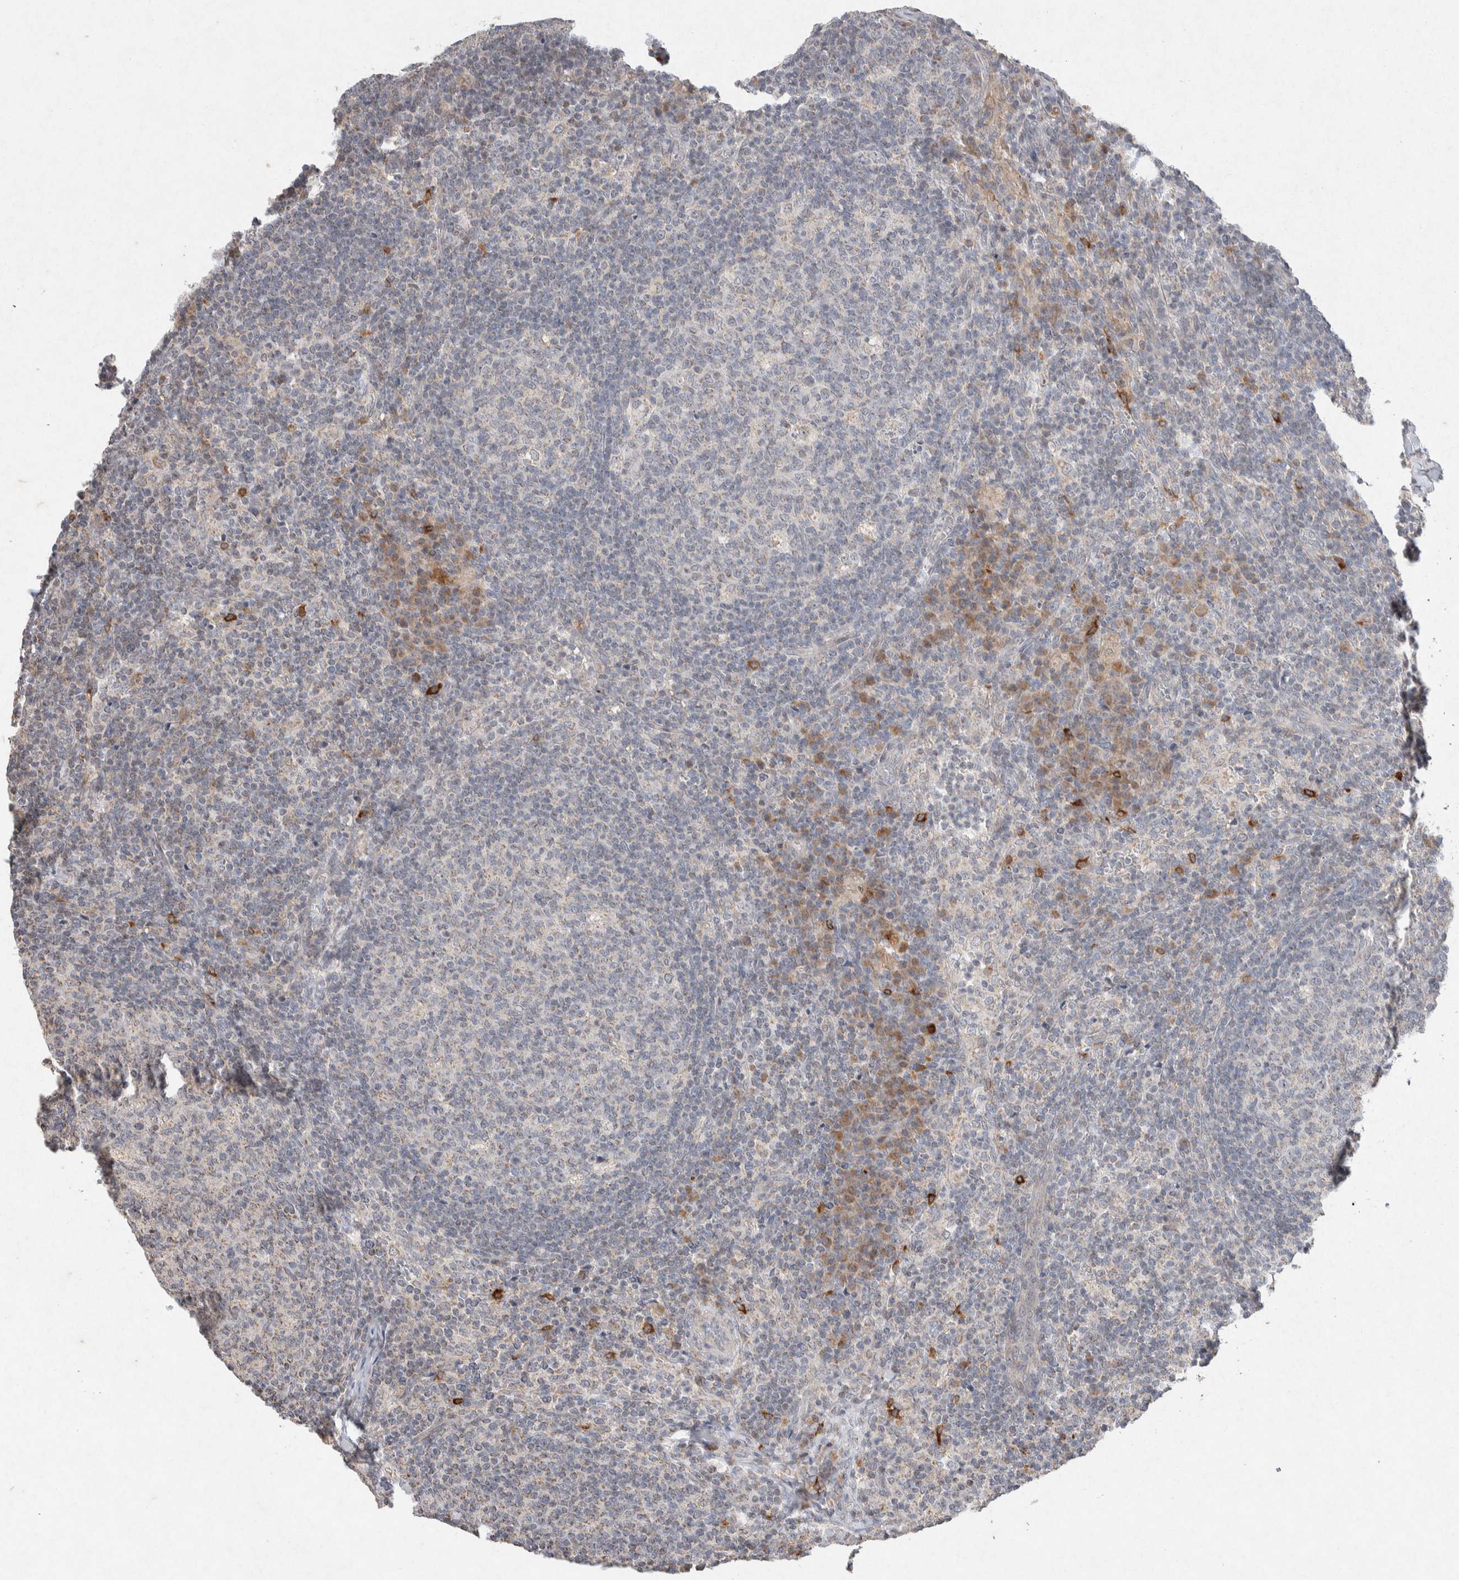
{"staining": {"intensity": "weak", "quantity": "<25%", "location": "cytoplasmic/membranous"}, "tissue": "lymph node", "cell_type": "Germinal center cells", "image_type": "normal", "snomed": [{"axis": "morphology", "description": "Normal tissue, NOS"}, {"axis": "morphology", "description": "Inflammation, NOS"}, {"axis": "topography", "description": "Lymph node"}], "caption": "Immunohistochemical staining of benign human lymph node demonstrates no significant positivity in germinal center cells.", "gene": "CMTM4", "patient": {"sex": "male", "age": 55}}